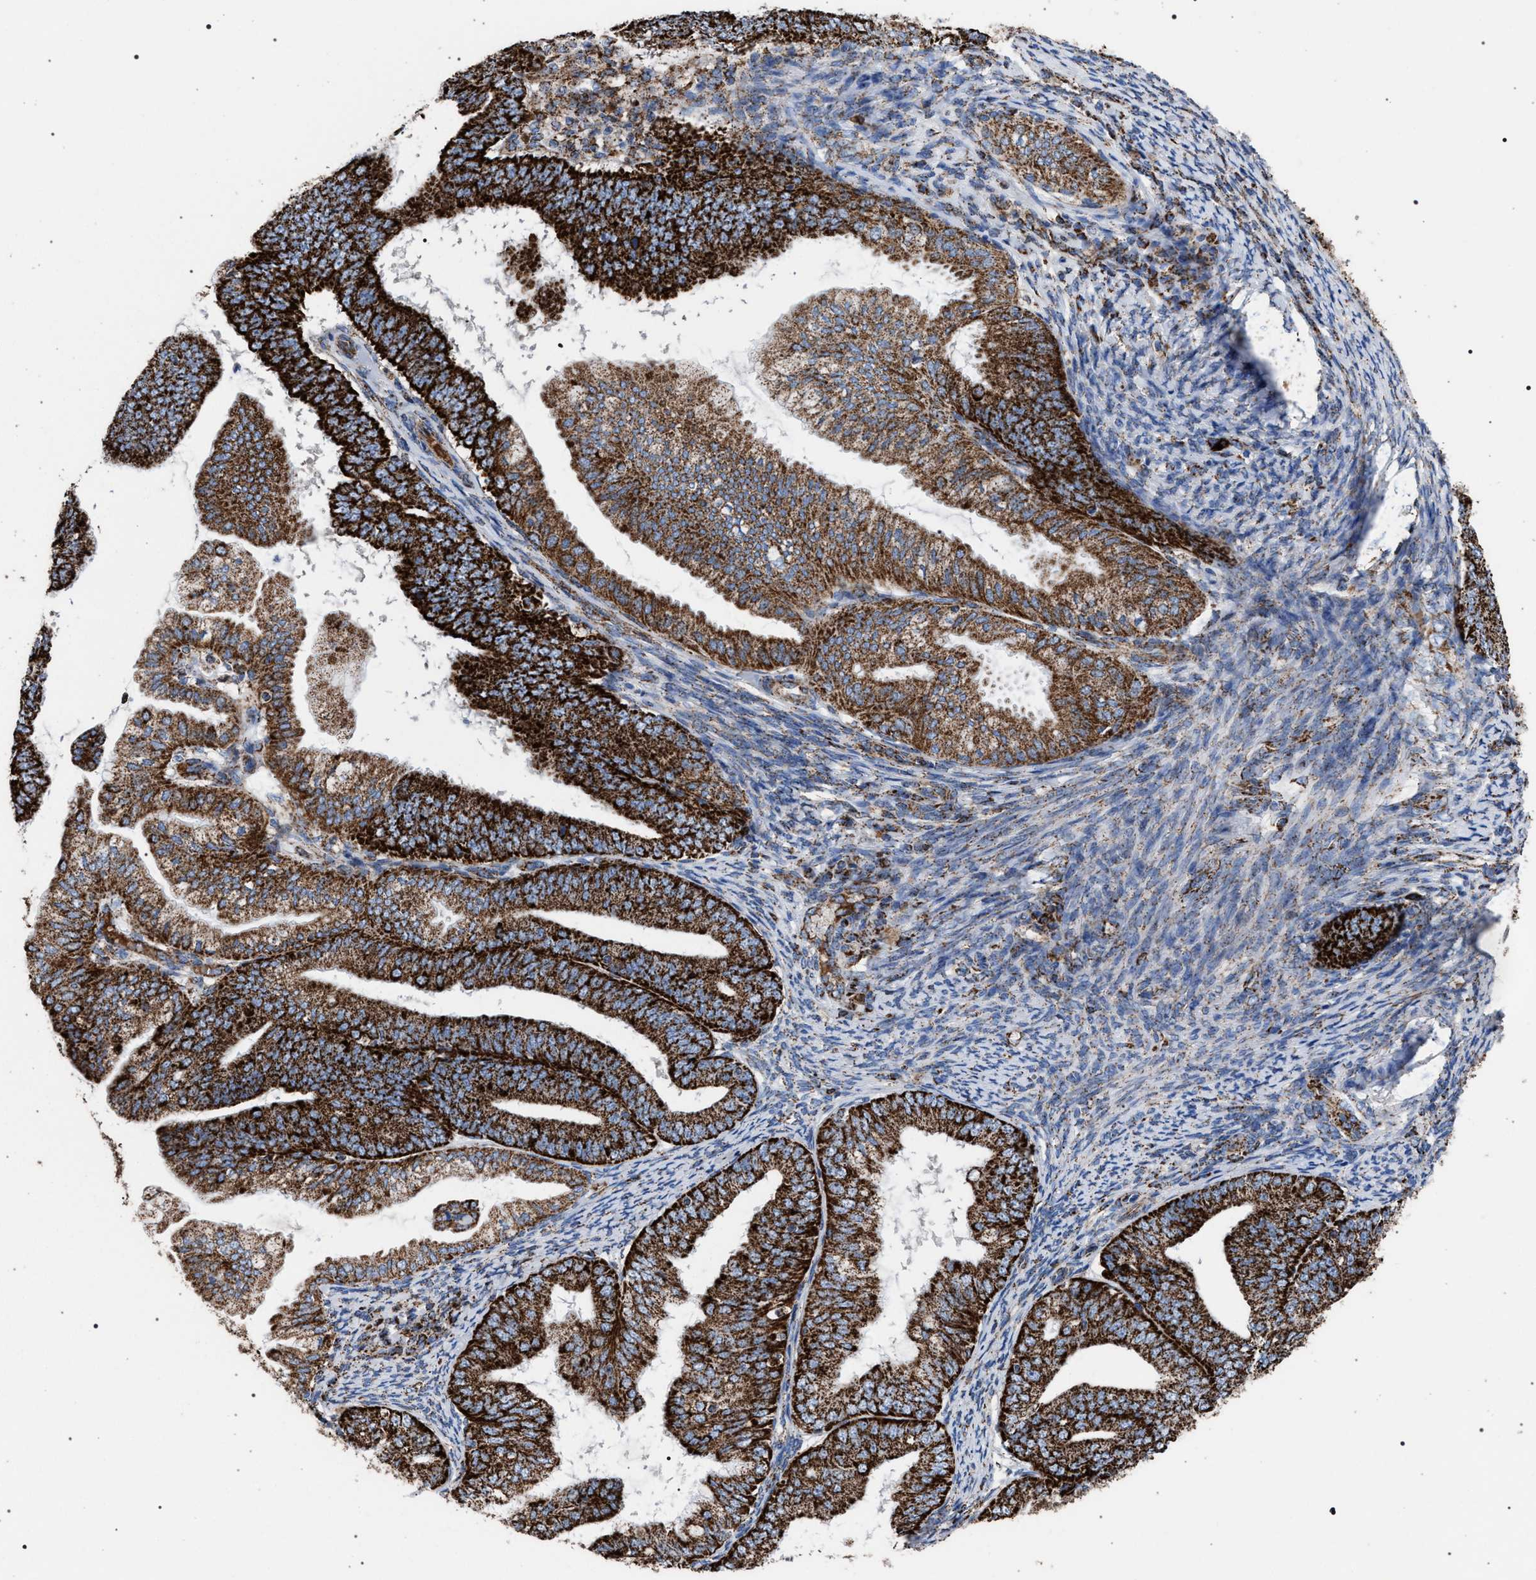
{"staining": {"intensity": "strong", "quantity": ">75%", "location": "cytoplasmic/membranous"}, "tissue": "endometrial cancer", "cell_type": "Tumor cells", "image_type": "cancer", "snomed": [{"axis": "morphology", "description": "Adenocarcinoma, NOS"}, {"axis": "topography", "description": "Endometrium"}], "caption": "A high amount of strong cytoplasmic/membranous positivity is seen in approximately >75% of tumor cells in adenocarcinoma (endometrial) tissue. (DAB IHC with brightfield microscopy, high magnification).", "gene": "VPS13A", "patient": {"sex": "female", "age": 63}}